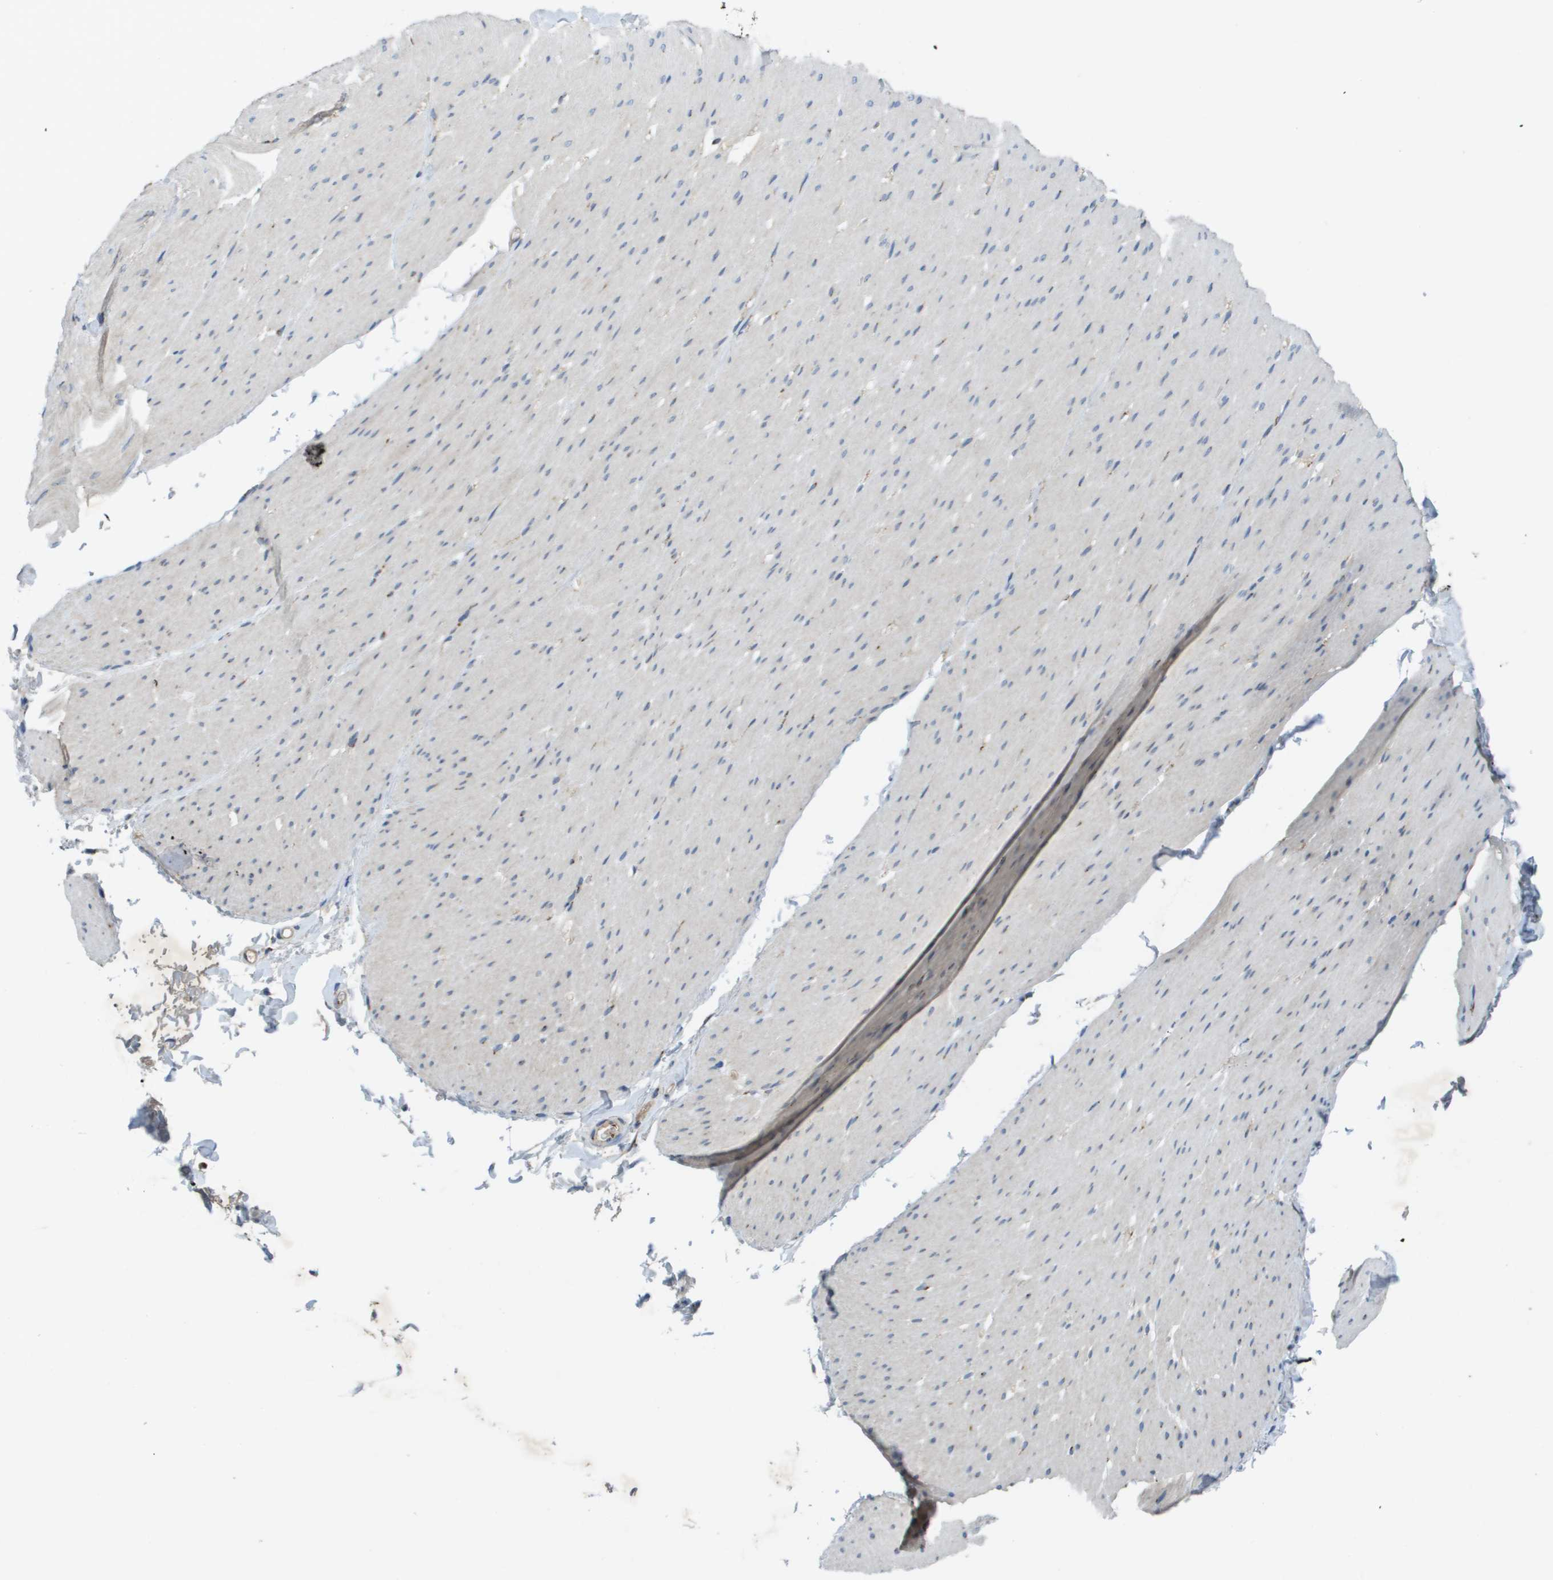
{"staining": {"intensity": "weak", "quantity": "25%-75%", "location": "cytoplasmic/membranous"}, "tissue": "smooth muscle", "cell_type": "Smooth muscle cells", "image_type": "normal", "snomed": [{"axis": "morphology", "description": "Normal tissue, NOS"}, {"axis": "topography", "description": "Smooth muscle"}, {"axis": "topography", "description": "Colon"}], "caption": "Immunohistochemistry histopathology image of unremarkable smooth muscle: smooth muscle stained using immunohistochemistry (IHC) shows low levels of weak protein expression localized specifically in the cytoplasmic/membranous of smooth muscle cells, appearing as a cytoplasmic/membranous brown color.", "gene": "QSOX2", "patient": {"sex": "male", "age": 67}}